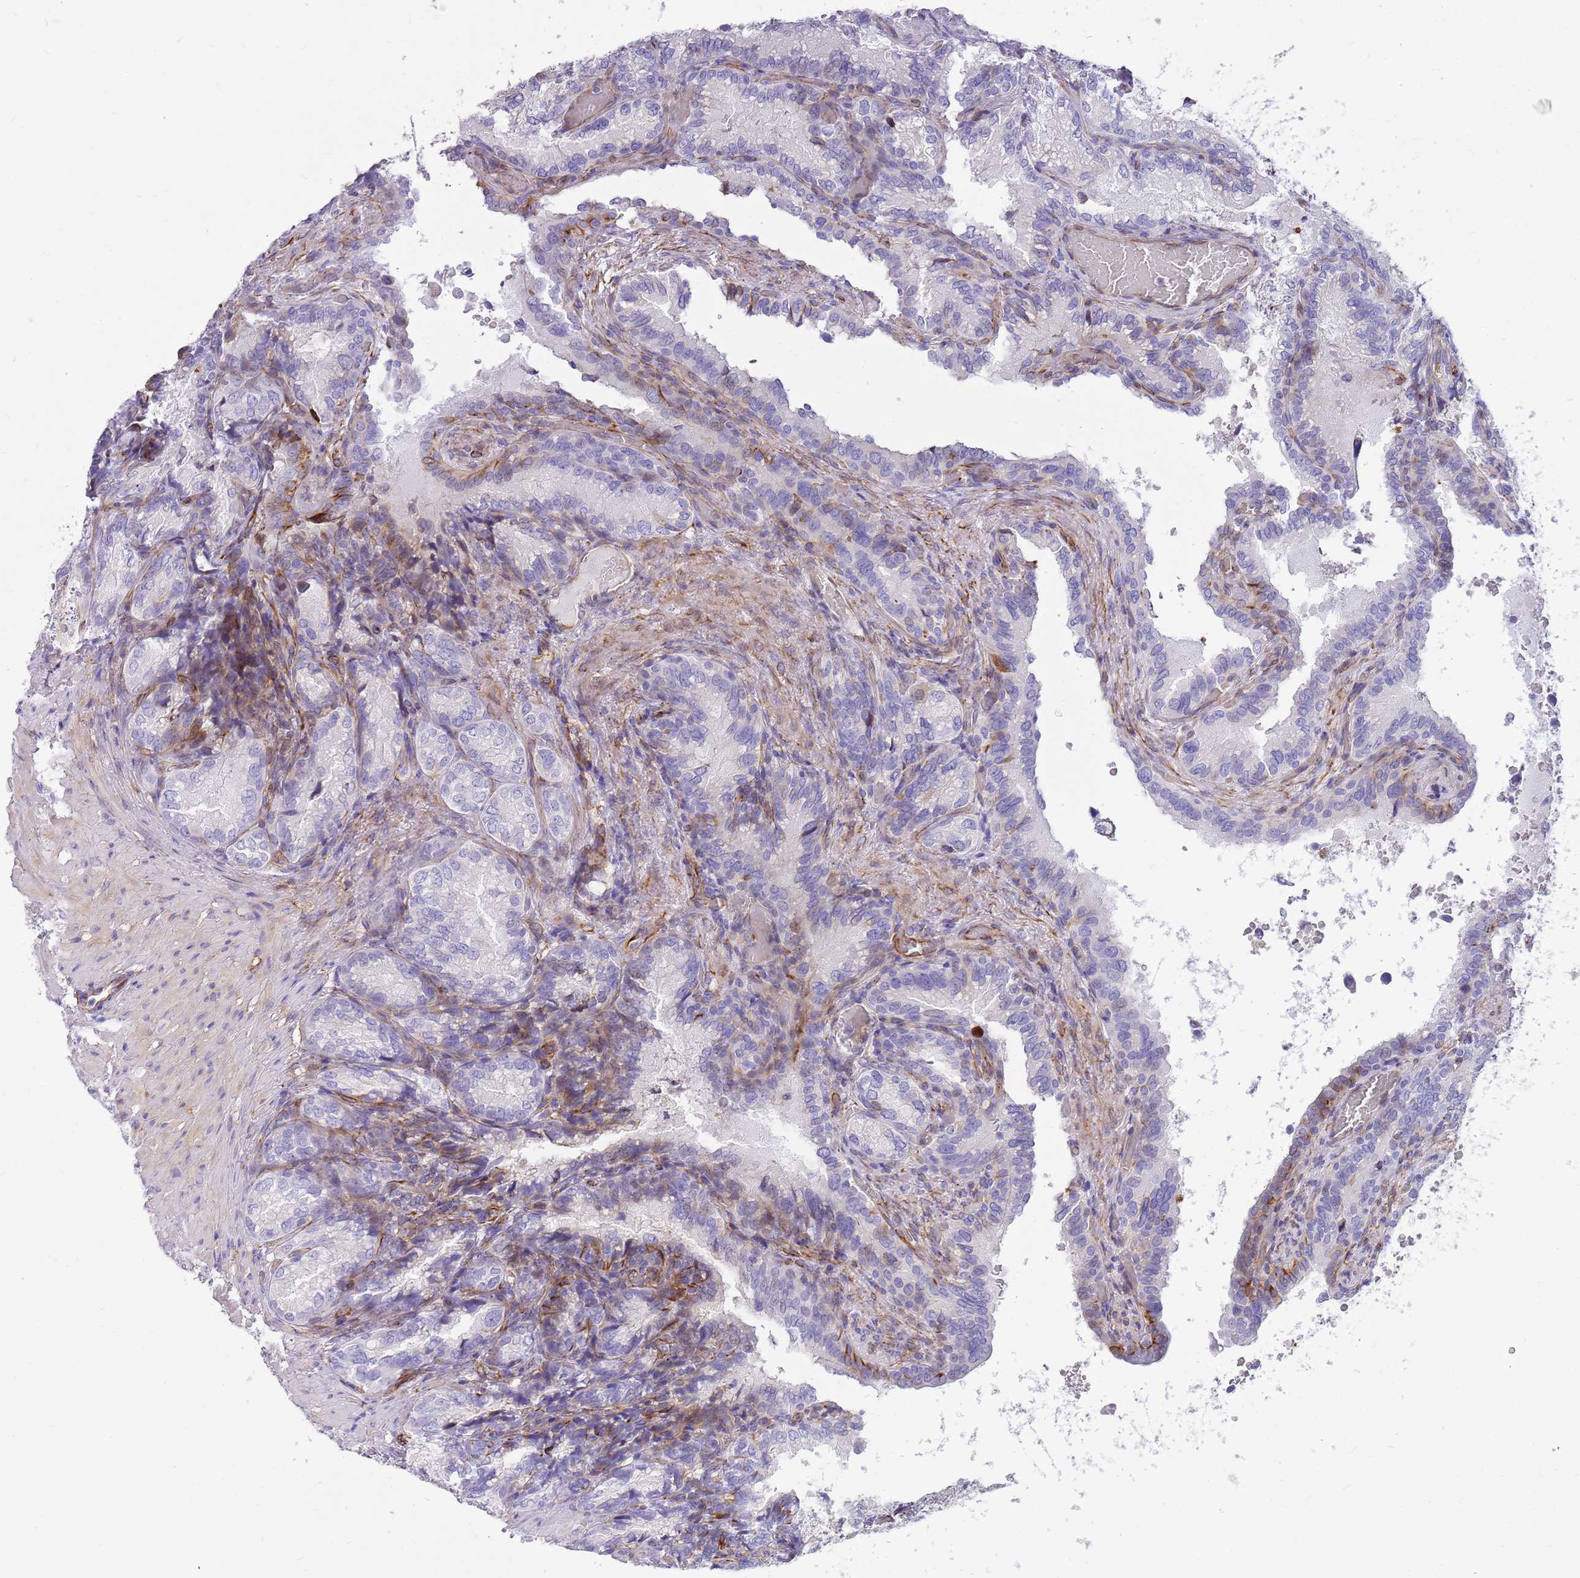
{"staining": {"intensity": "negative", "quantity": "none", "location": "none"}, "tissue": "seminal vesicle", "cell_type": "Glandular cells", "image_type": "normal", "snomed": [{"axis": "morphology", "description": "Normal tissue, NOS"}, {"axis": "topography", "description": "Seminal veicle"}], "caption": "The micrograph reveals no staining of glandular cells in normal seminal vesicle.", "gene": "ZDHHC1", "patient": {"sex": "male", "age": 58}}